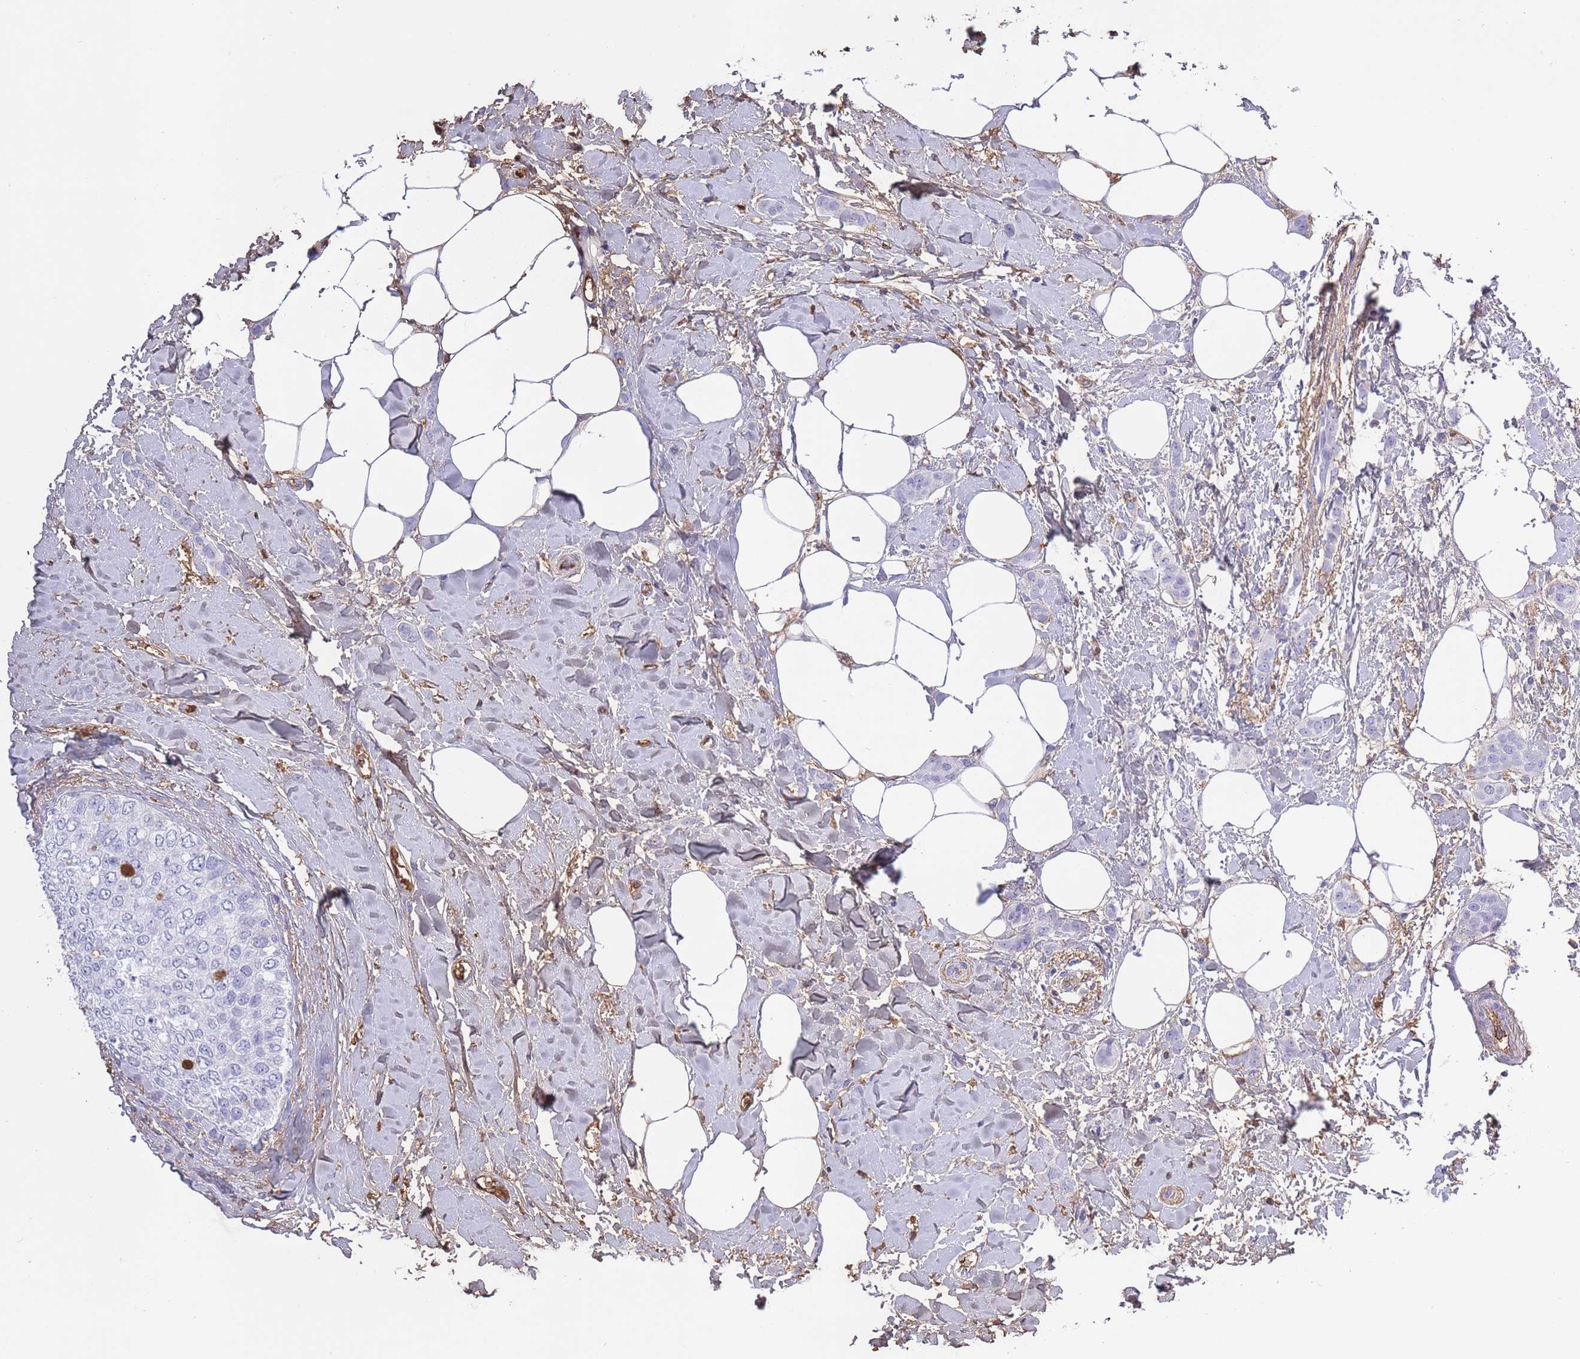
{"staining": {"intensity": "negative", "quantity": "none", "location": "none"}, "tissue": "breast cancer", "cell_type": "Tumor cells", "image_type": "cancer", "snomed": [{"axis": "morphology", "description": "Duct carcinoma"}, {"axis": "topography", "description": "Breast"}], "caption": "Immunohistochemistry (IHC) image of breast invasive ductal carcinoma stained for a protein (brown), which demonstrates no staining in tumor cells.", "gene": "AP3S2", "patient": {"sex": "female", "age": 72}}